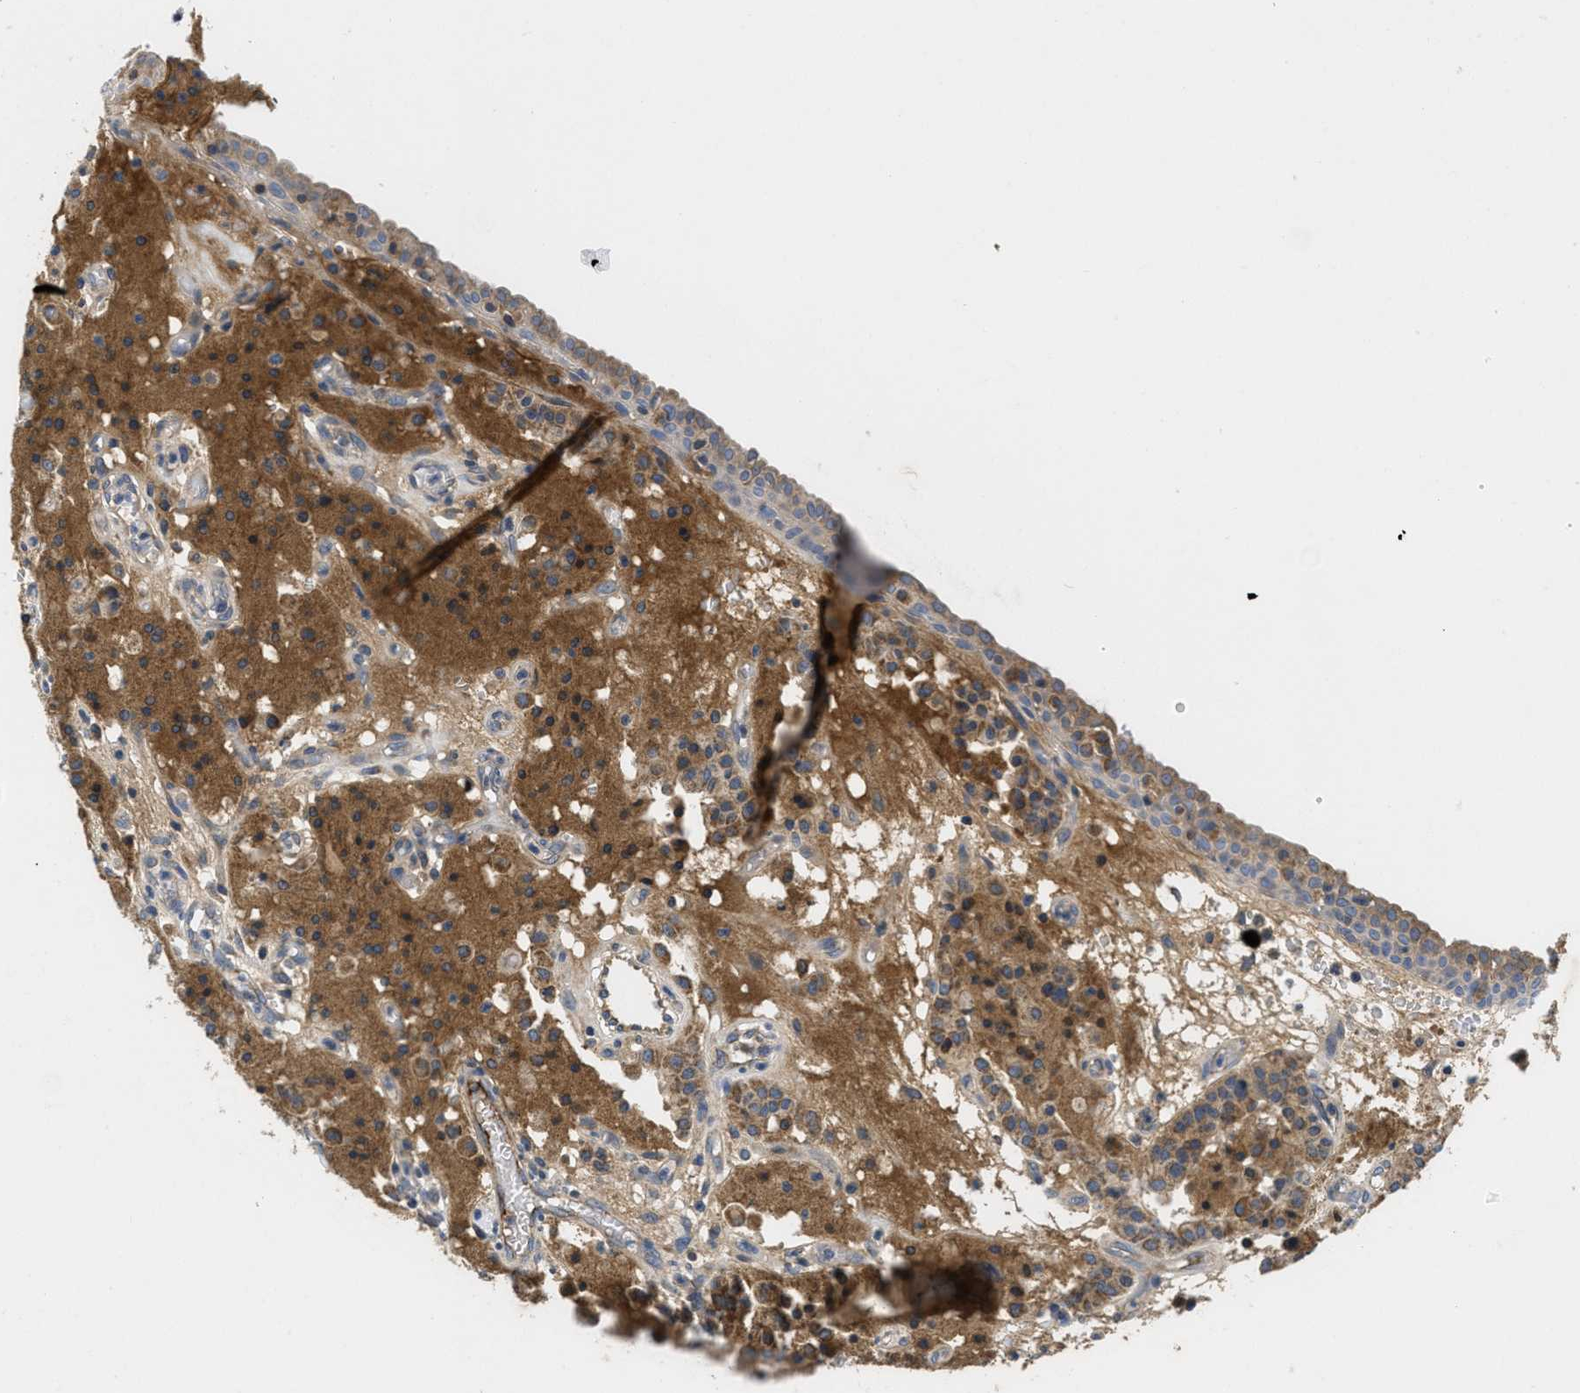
{"staining": {"intensity": "moderate", "quantity": ">75%", "location": "cytoplasmic/membranous"}, "tissue": "carcinoid", "cell_type": "Tumor cells", "image_type": "cancer", "snomed": [{"axis": "morphology", "description": "Carcinoid, malignant, NOS"}, {"axis": "topography", "description": "Lung"}], "caption": "Malignant carcinoid stained with DAB immunohistochemistry demonstrates medium levels of moderate cytoplasmic/membranous positivity in about >75% of tumor cells.", "gene": "GALK1", "patient": {"sex": "male", "age": 30}}